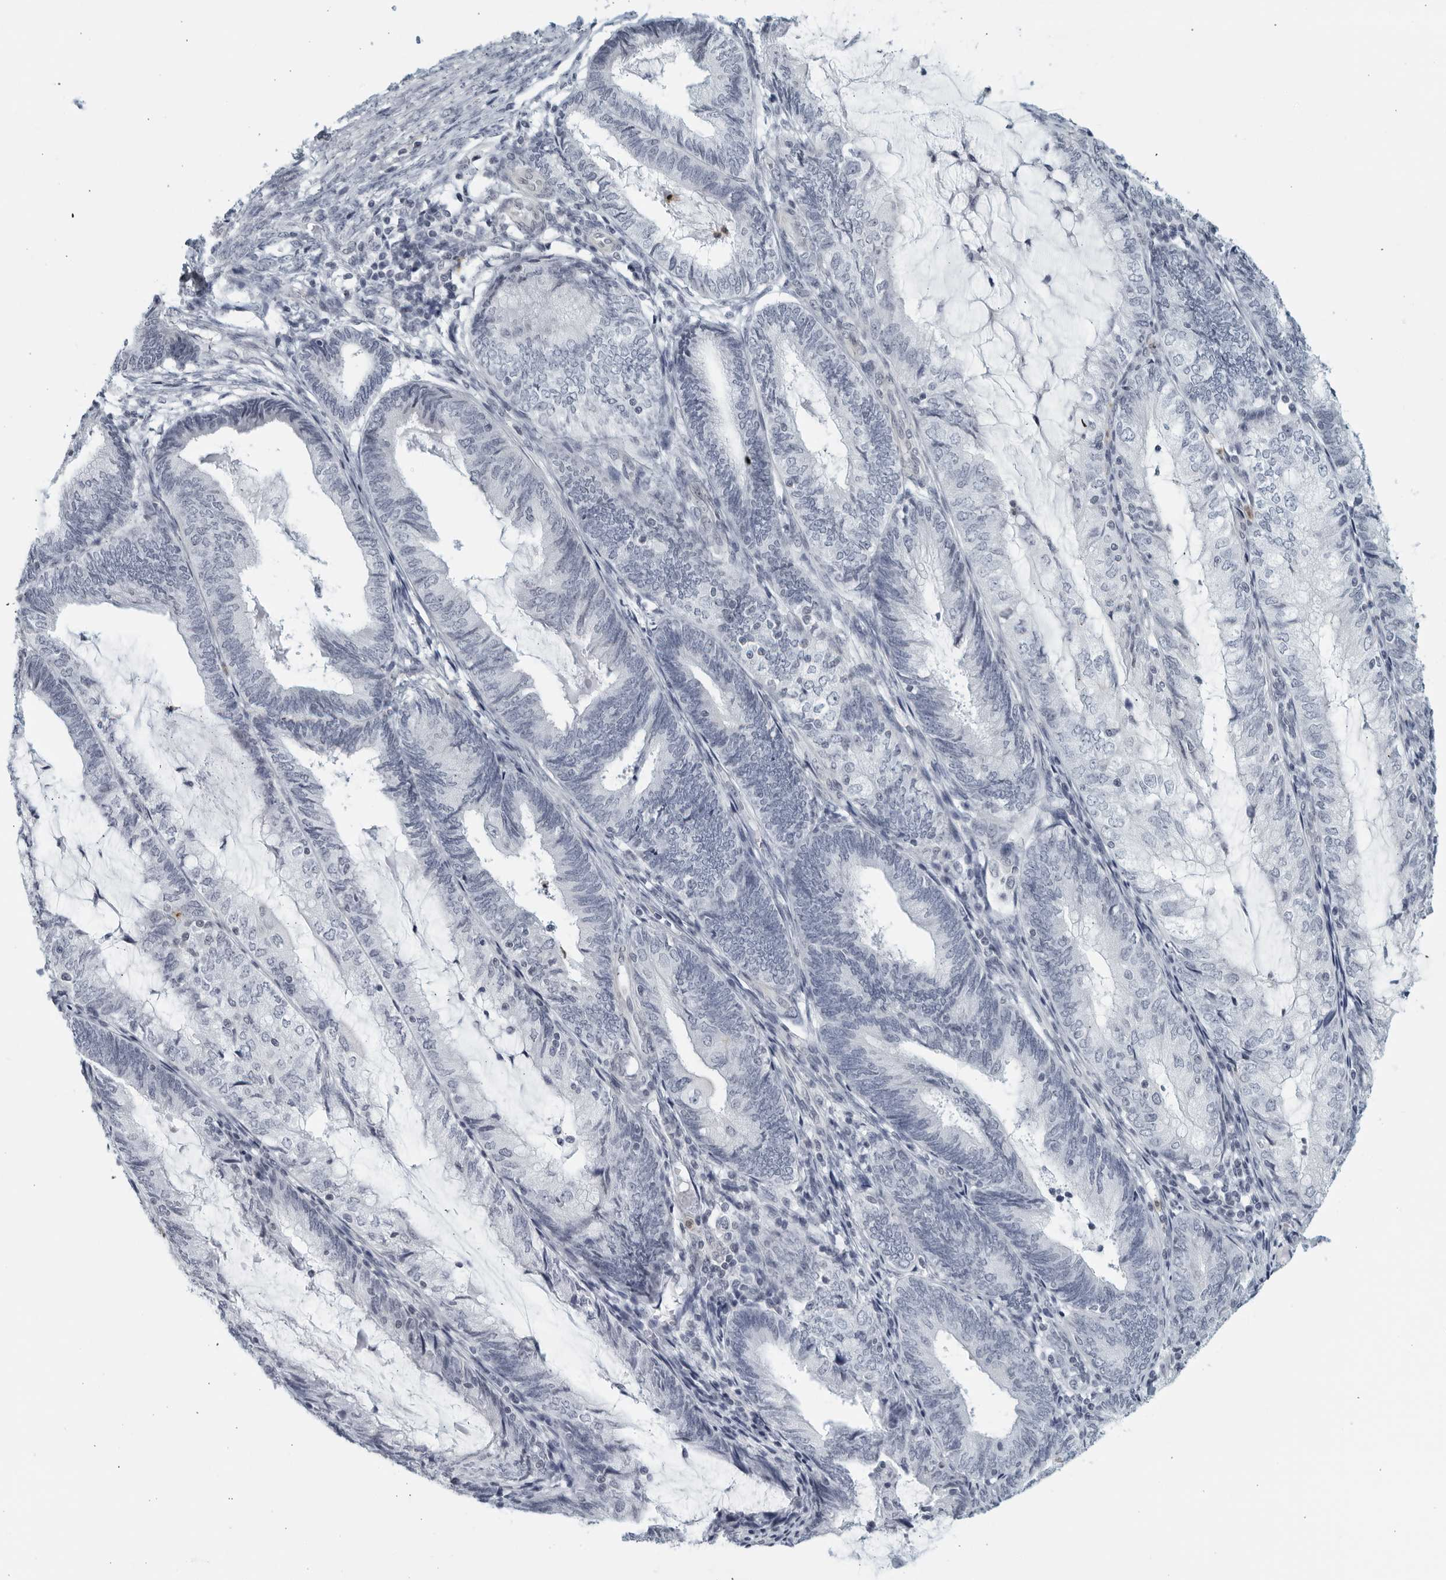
{"staining": {"intensity": "negative", "quantity": "none", "location": "none"}, "tissue": "endometrial cancer", "cell_type": "Tumor cells", "image_type": "cancer", "snomed": [{"axis": "morphology", "description": "Adenocarcinoma, NOS"}, {"axis": "topography", "description": "Endometrium"}], "caption": "Photomicrograph shows no protein staining in tumor cells of endometrial cancer (adenocarcinoma) tissue.", "gene": "KLK7", "patient": {"sex": "female", "age": 81}}